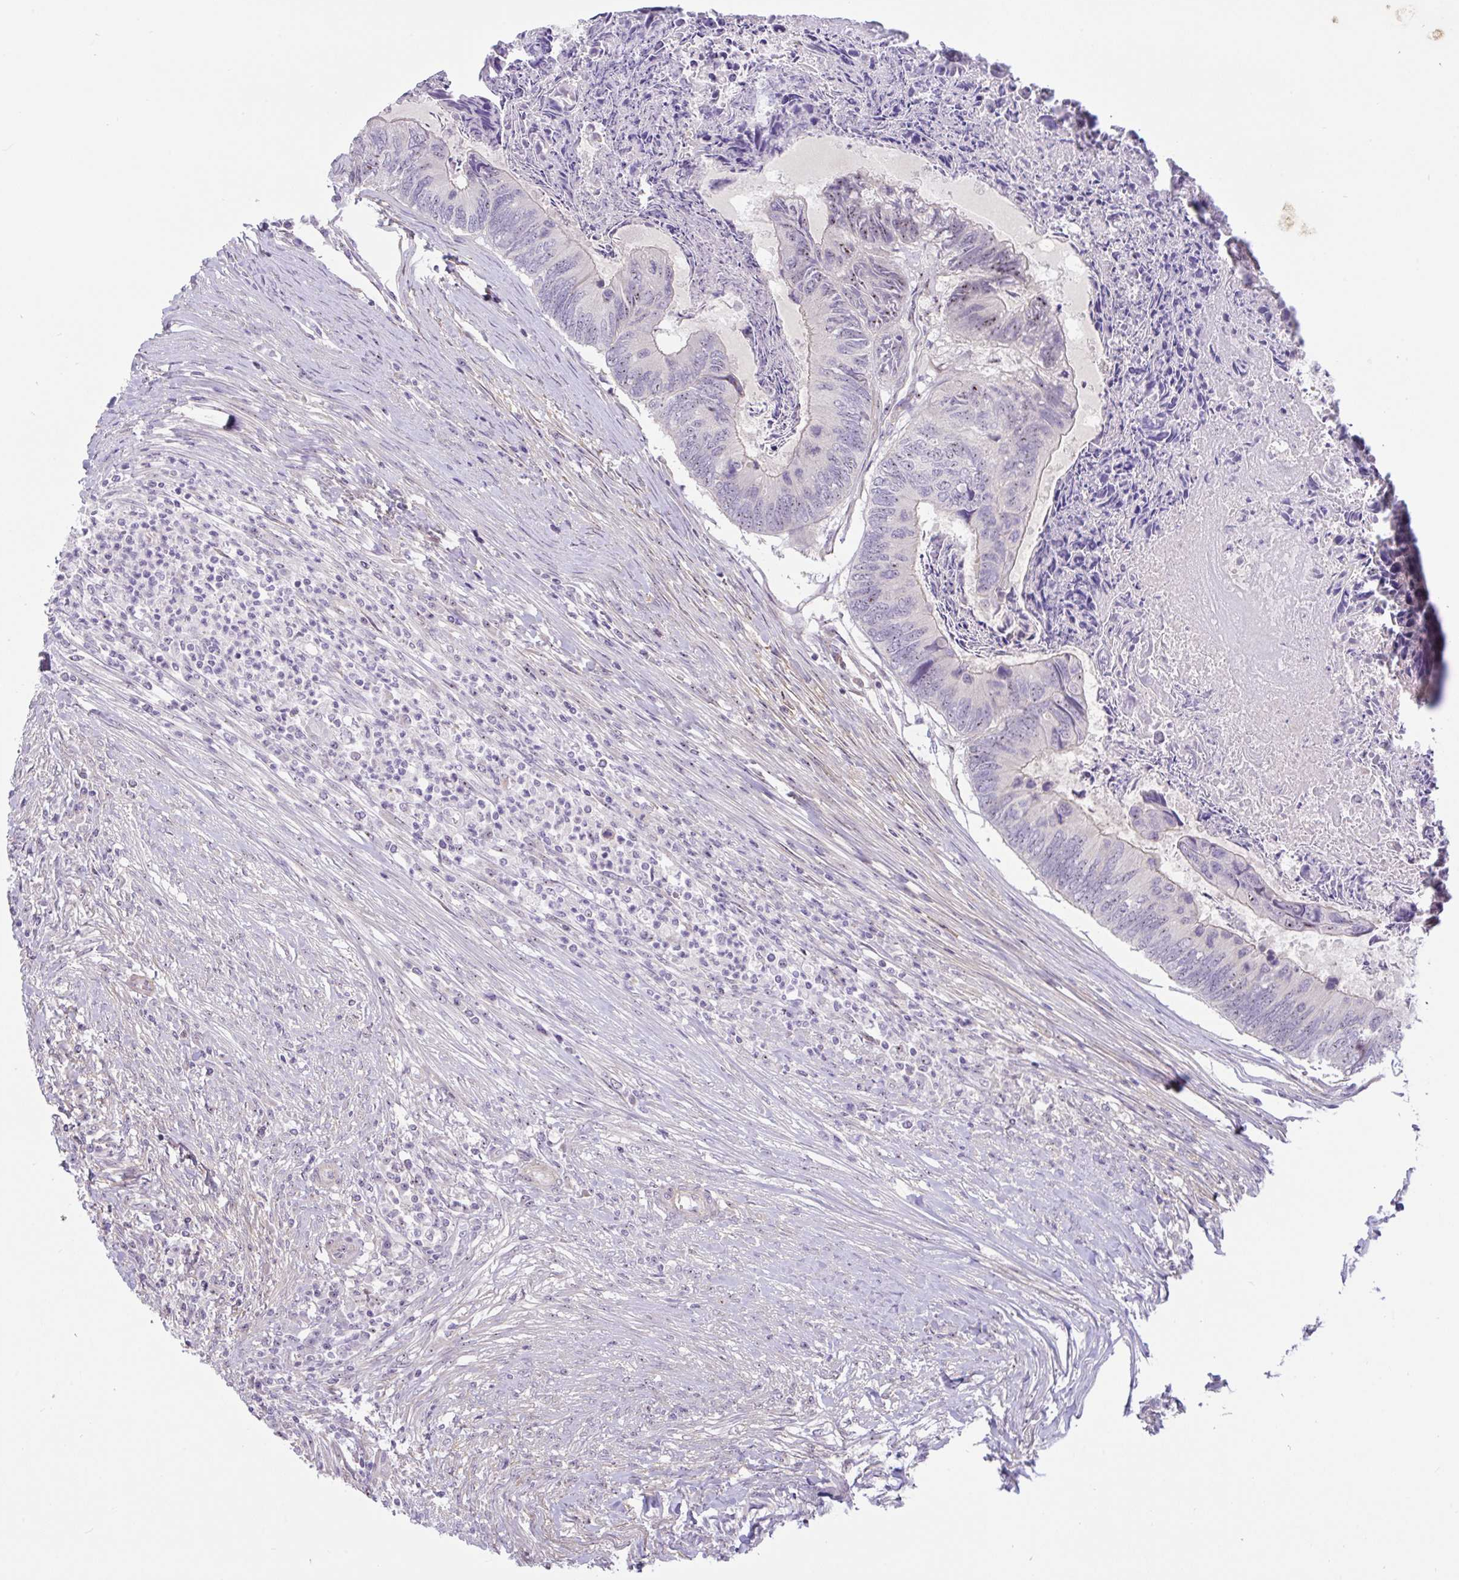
{"staining": {"intensity": "moderate", "quantity": "<25%", "location": "nuclear"}, "tissue": "colorectal cancer", "cell_type": "Tumor cells", "image_type": "cancer", "snomed": [{"axis": "morphology", "description": "Adenocarcinoma, NOS"}, {"axis": "topography", "description": "Colon"}], "caption": "Immunohistochemical staining of human colorectal cancer (adenocarcinoma) exhibits moderate nuclear protein positivity in about <25% of tumor cells.", "gene": "MXRA8", "patient": {"sex": "female", "age": 67}}